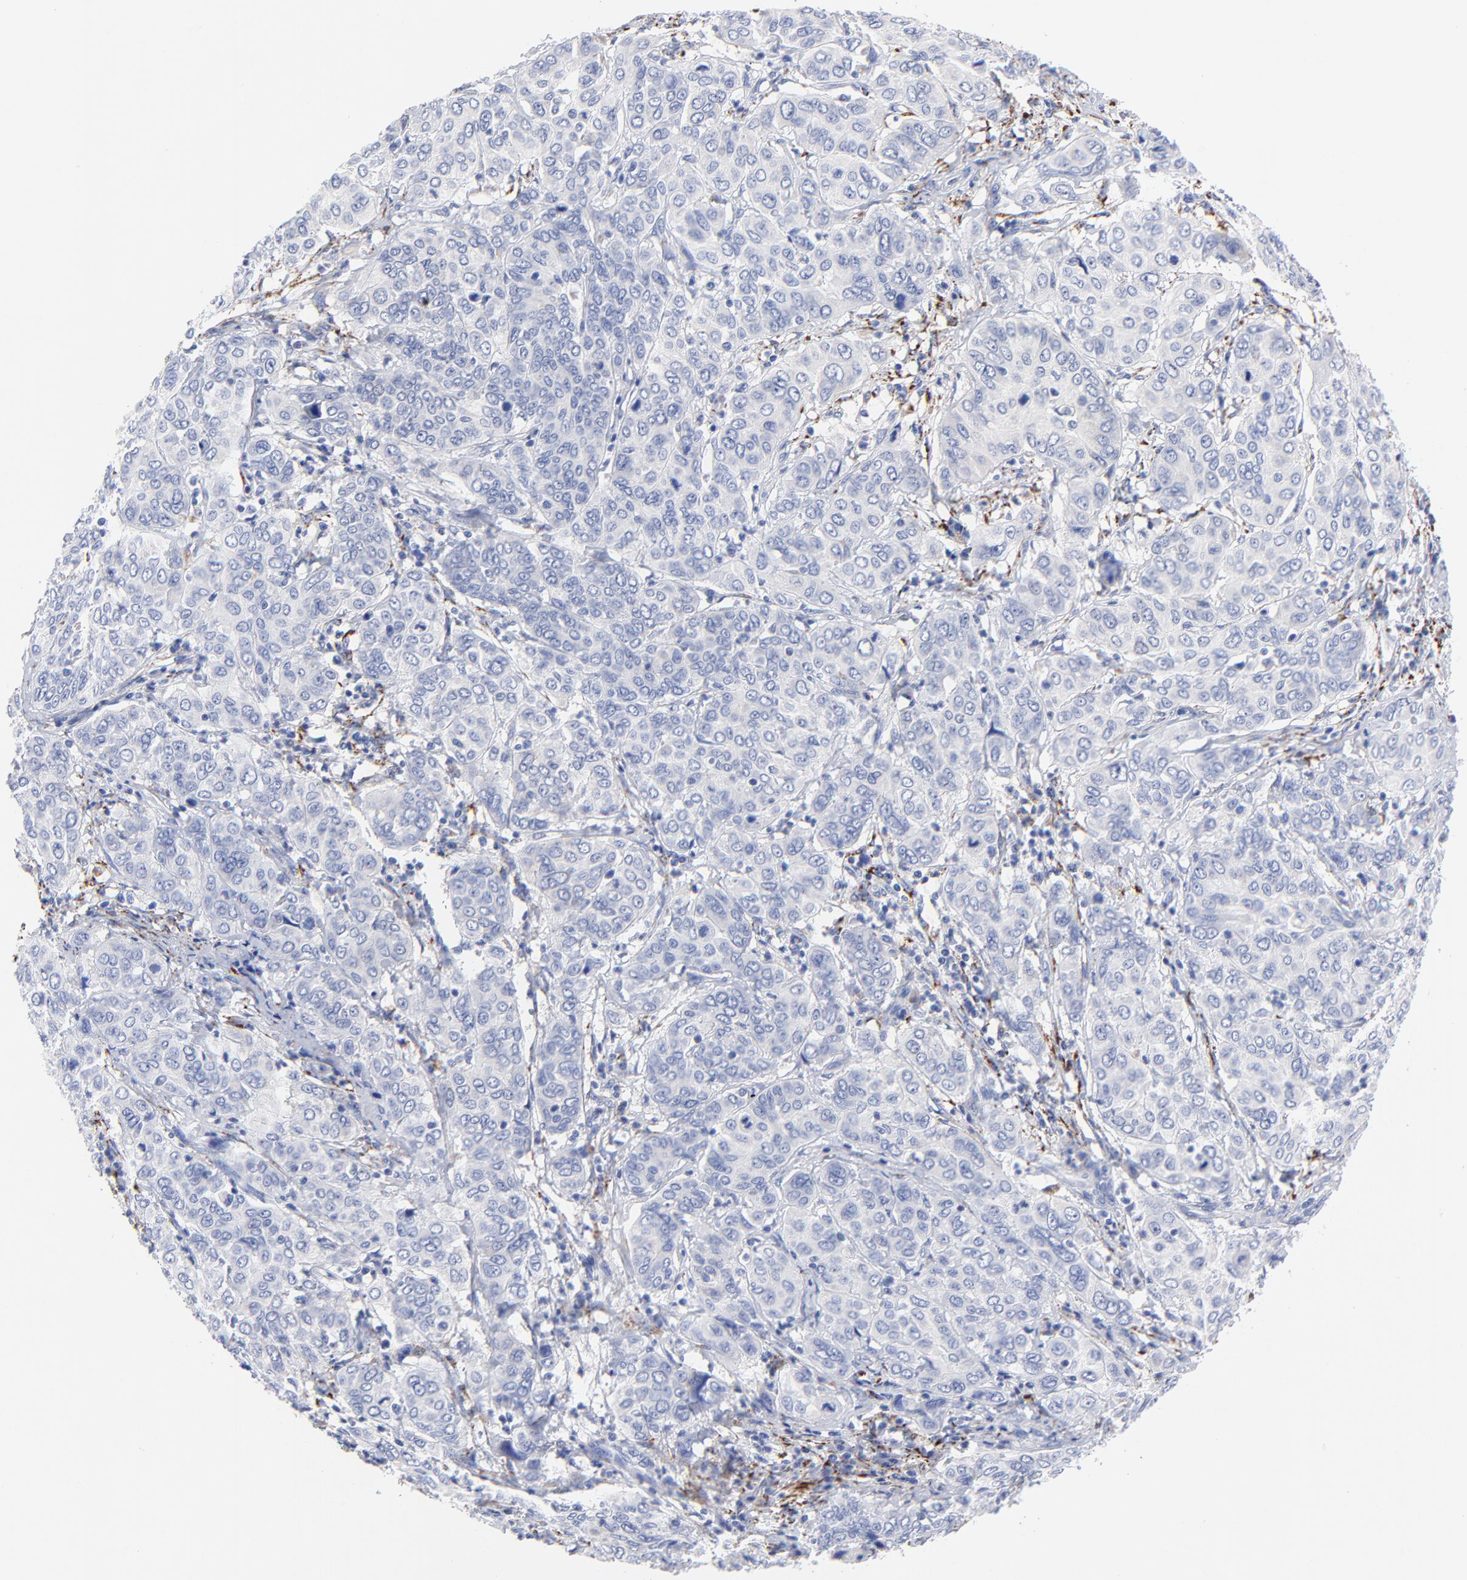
{"staining": {"intensity": "negative", "quantity": "none", "location": "none"}, "tissue": "cervical cancer", "cell_type": "Tumor cells", "image_type": "cancer", "snomed": [{"axis": "morphology", "description": "Squamous cell carcinoma, NOS"}, {"axis": "topography", "description": "Cervix"}], "caption": "This is an immunohistochemistry (IHC) micrograph of cervical squamous cell carcinoma. There is no positivity in tumor cells.", "gene": "FBXO10", "patient": {"sex": "female", "age": 38}}